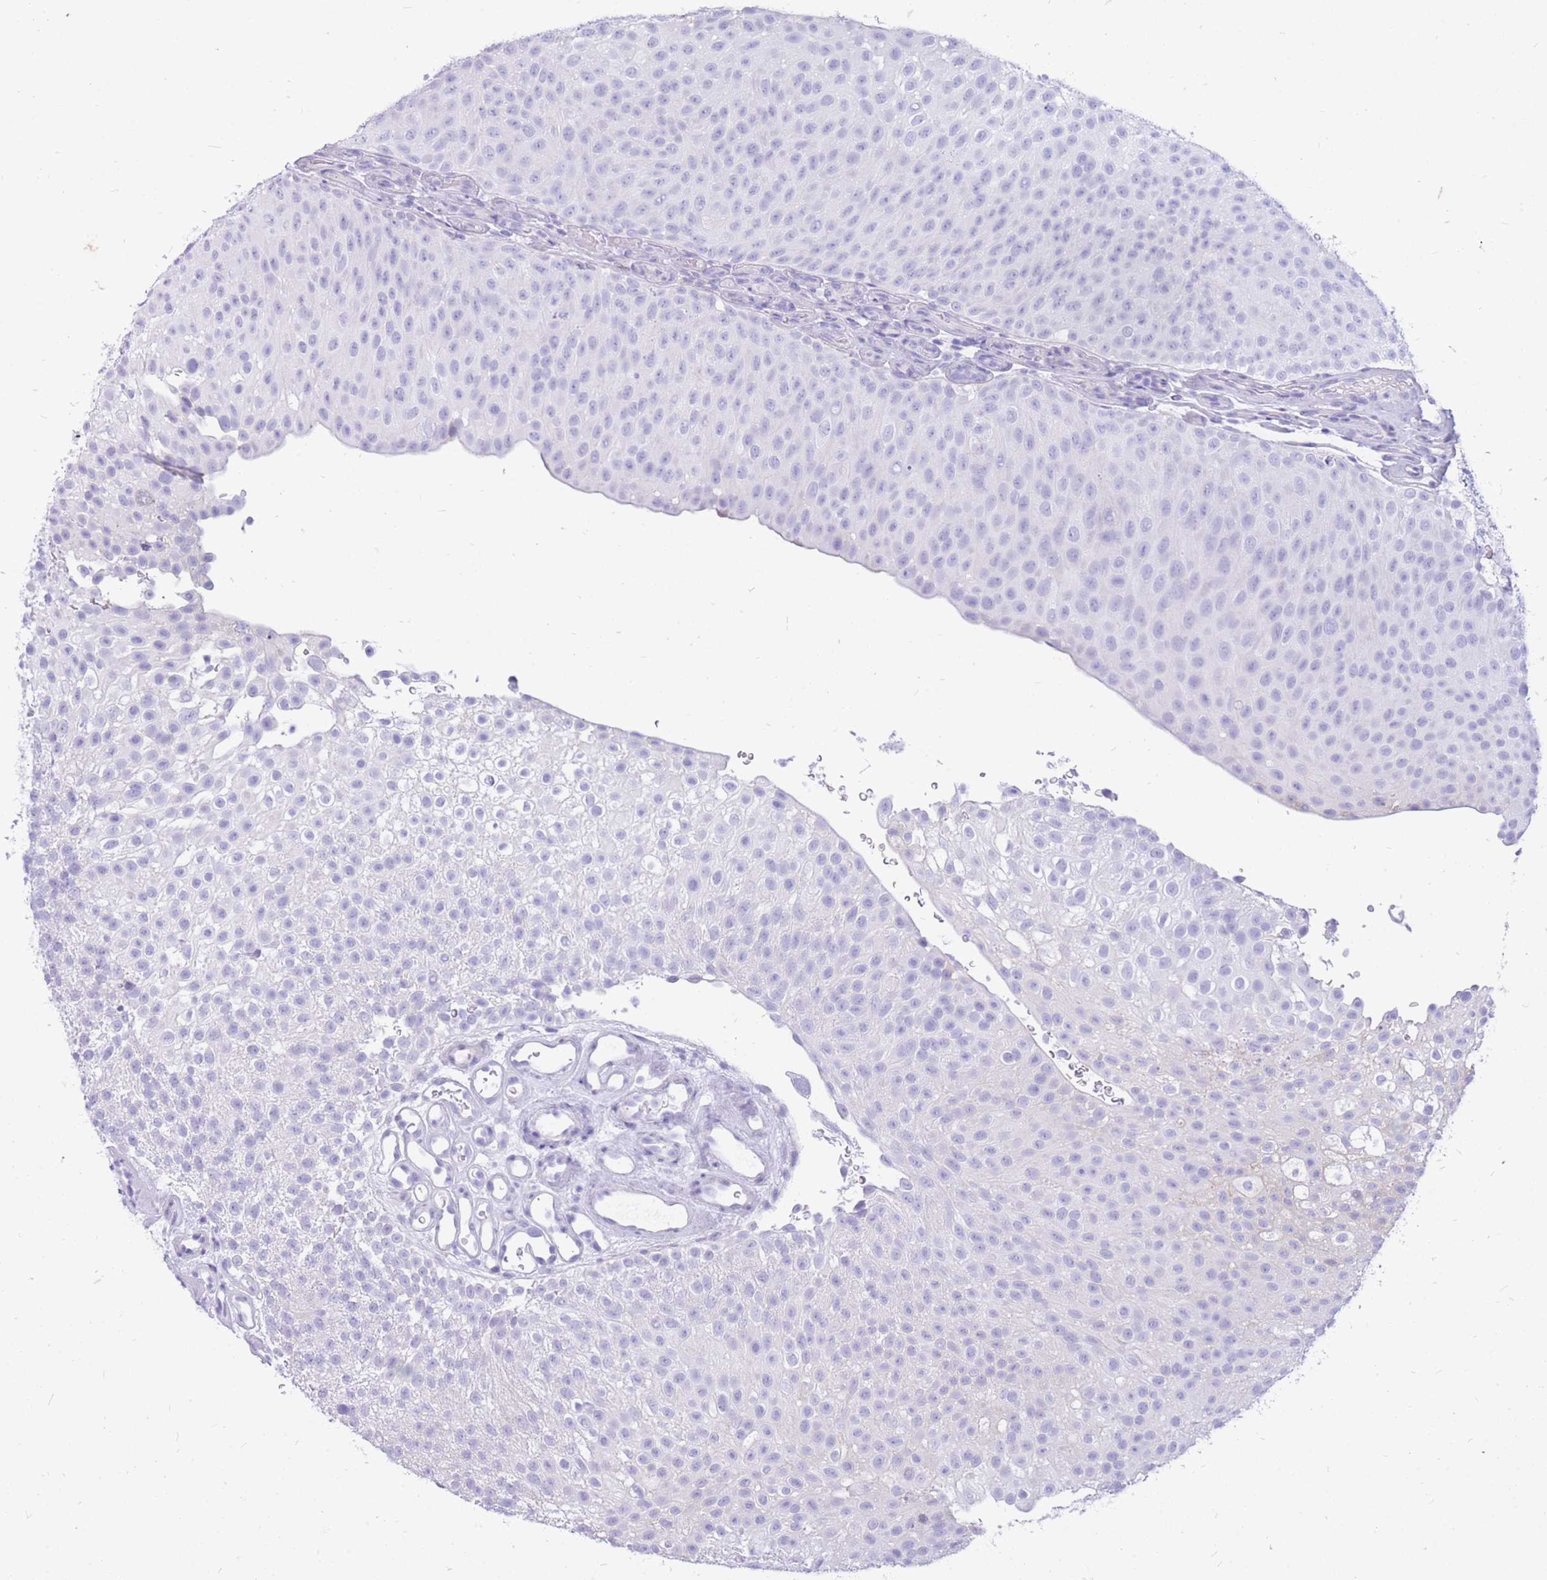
{"staining": {"intensity": "negative", "quantity": "none", "location": "none"}, "tissue": "urothelial cancer", "cell_type": "Tumor cells", "image_type": "cancer", "snomed": [{"axis": "morphology", "description": "Urothelial carcinoma, Low grade"}, {"axis": "topography", "description": "Urinary bladder"}], "caption": "This is a image of immunohistochemistry (IHC) staining of urothelial carcinoma (low-grade), which shows no positivity in tumor cells.", "gene": "ZFP37", "patient": {"sex": "male", "age": 78}}